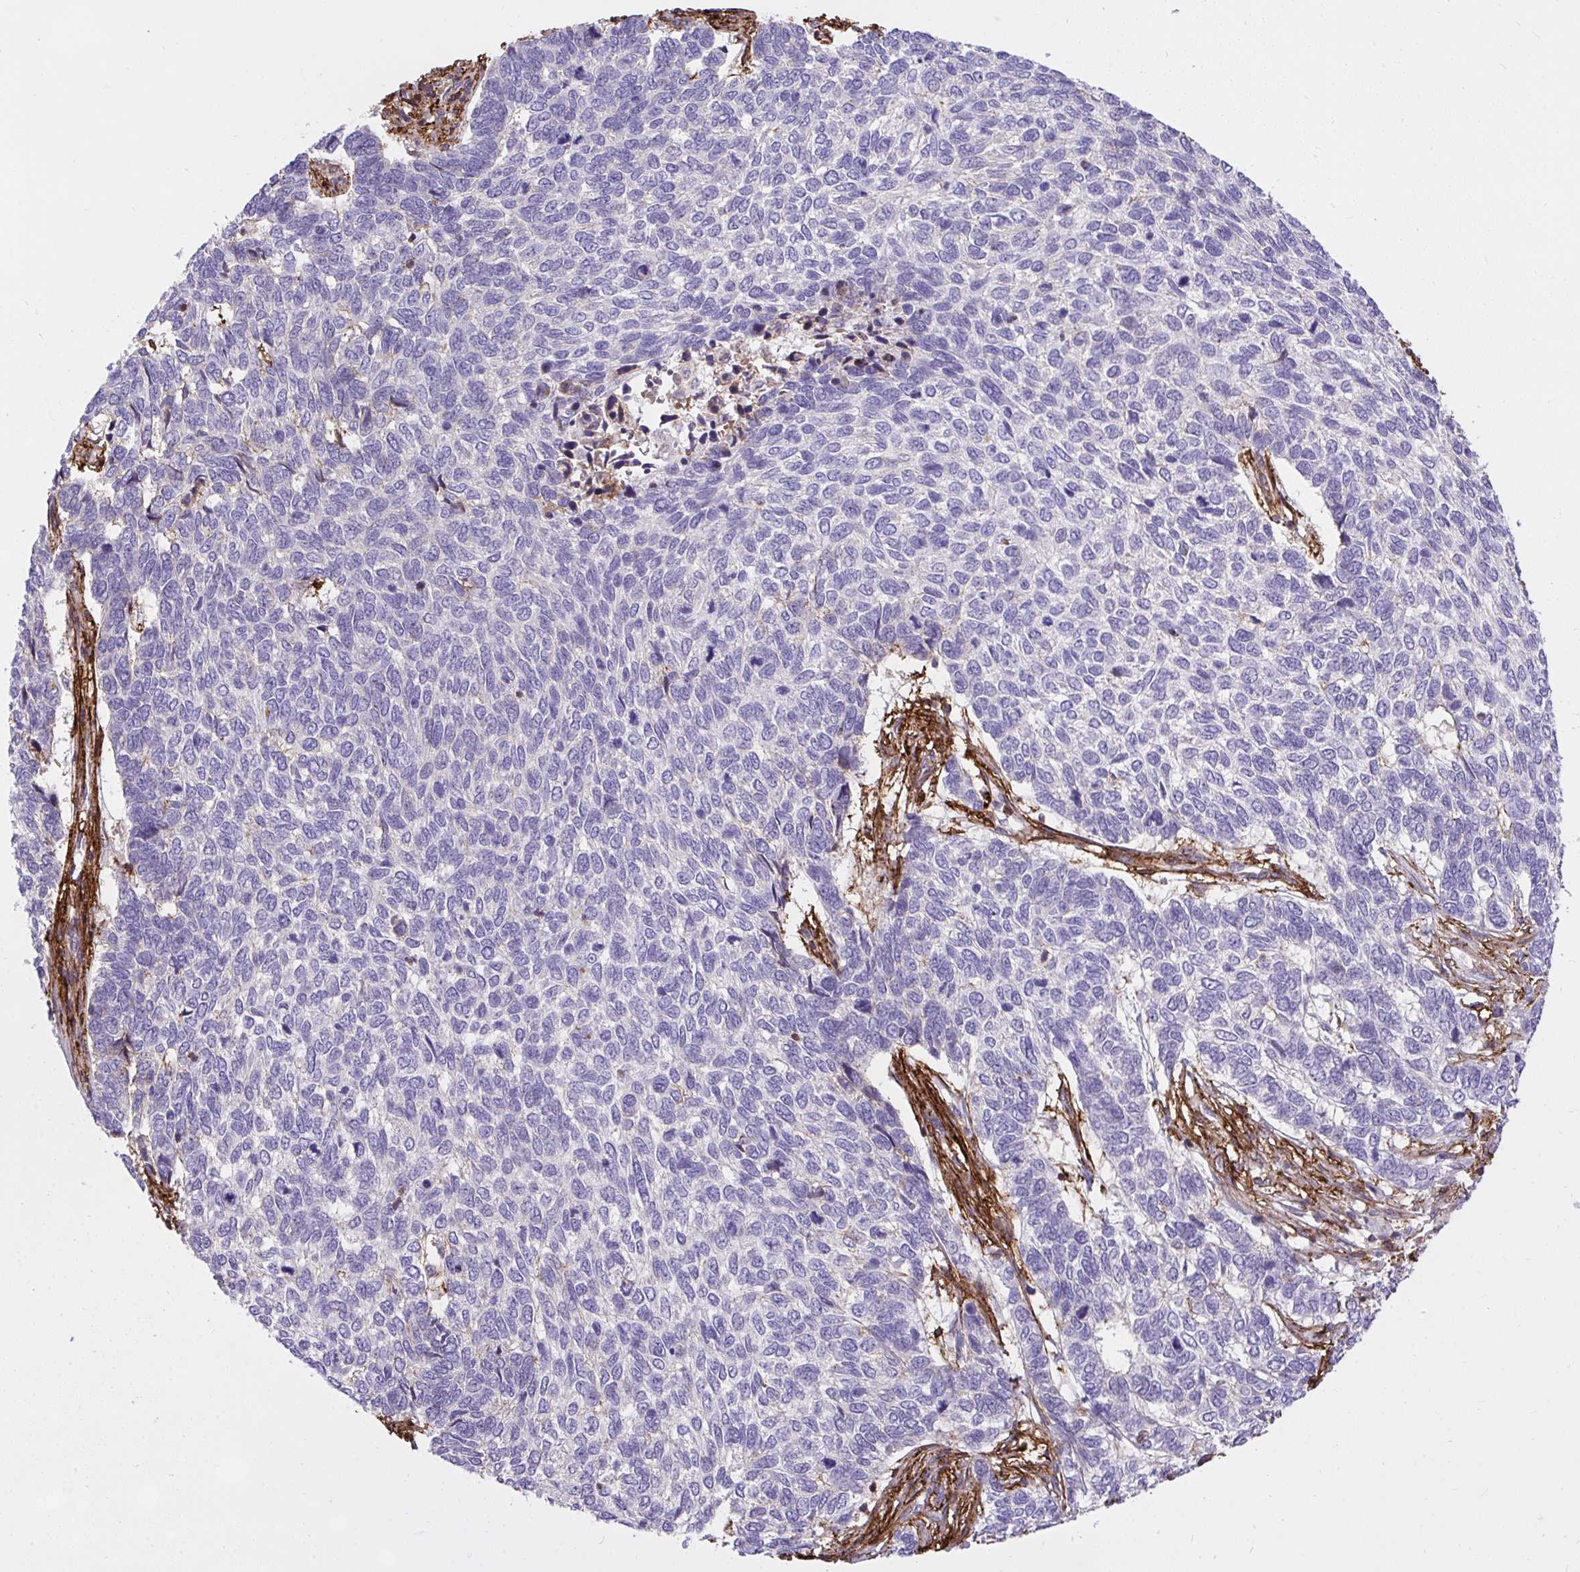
{"staining": {"intensity": "negative", "quantity": "none", "location": "none"}, "tissue": "skin cancer", "cell_type": "Tumor cells", "image_type": "cancer", "snomed": [{"axis": "morphology", "description": "Basal cell carcinoma"}, {"axis": "topography", "description": "Skin"}], "caption": "IHC histopathology image of neoplastic tissue: skin cancer (basal cell carcinoma) stained with DAB (3,3'-diaminobenzidine) reveals no significant protein positivity in tumor cells.", "gene": "ERI1", "patient": {"sex": "female", "age": 65}}